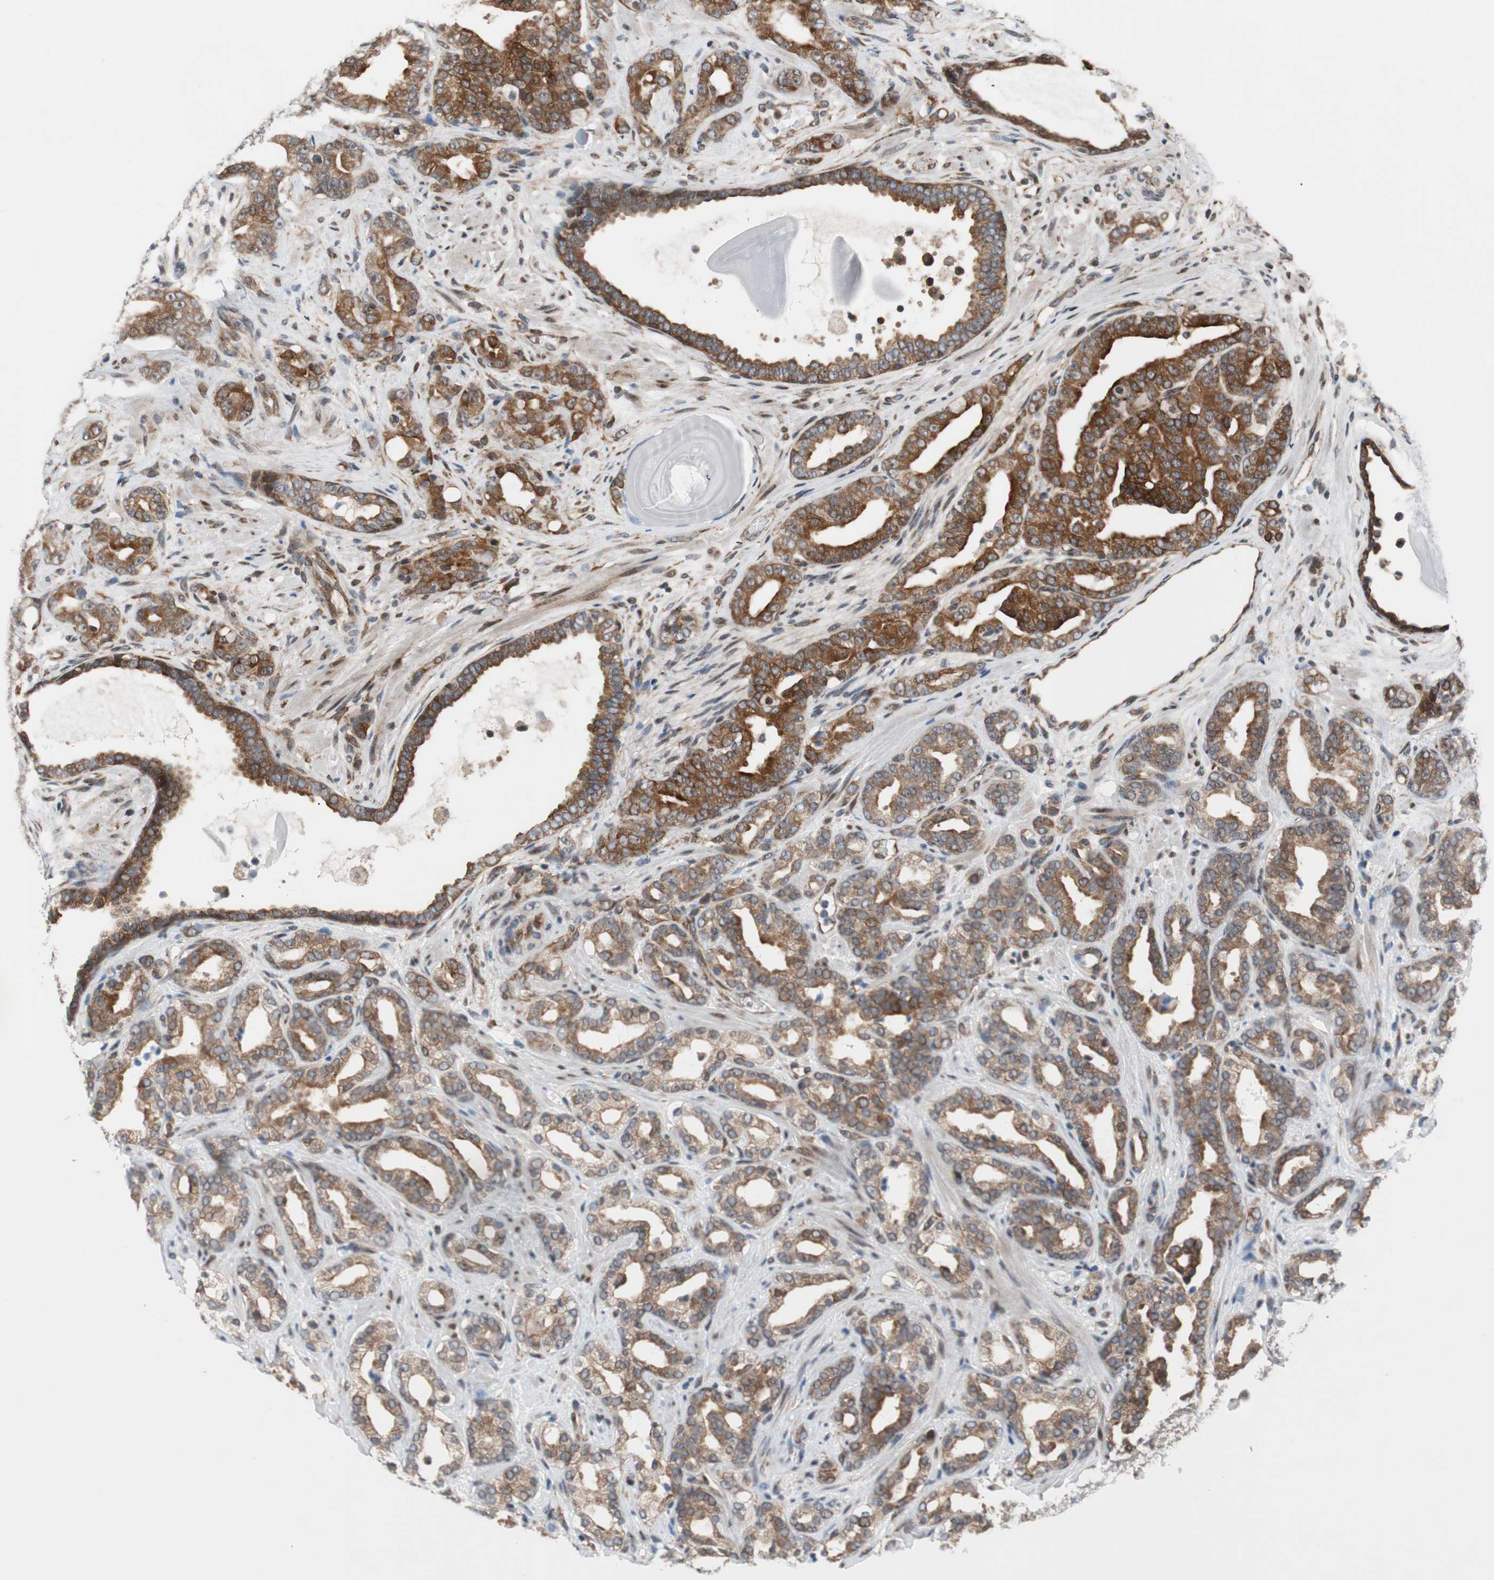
{"staining": {"intensity": "strong", "quantity": ">75%", "location": "cytoplasmic/membranous"}, "tissue": "prostate cancer", "cell_type": "Tumor cells", "image_type": "cancer", "snomed": [{"axis": "morphology", "description": "Adenocarcinoma, Low grade"}, {"axis": "topography", "description": "Prostate"}], "caption": "High-power microscopy captured an IHC photomicrograph of prostate cancer, revealing strong cytoplasmic/membranous positivity in approximately >75% of tumor cells.", "gene": "ZNF512B", "patient": {"sex": "male", "age": 63}}